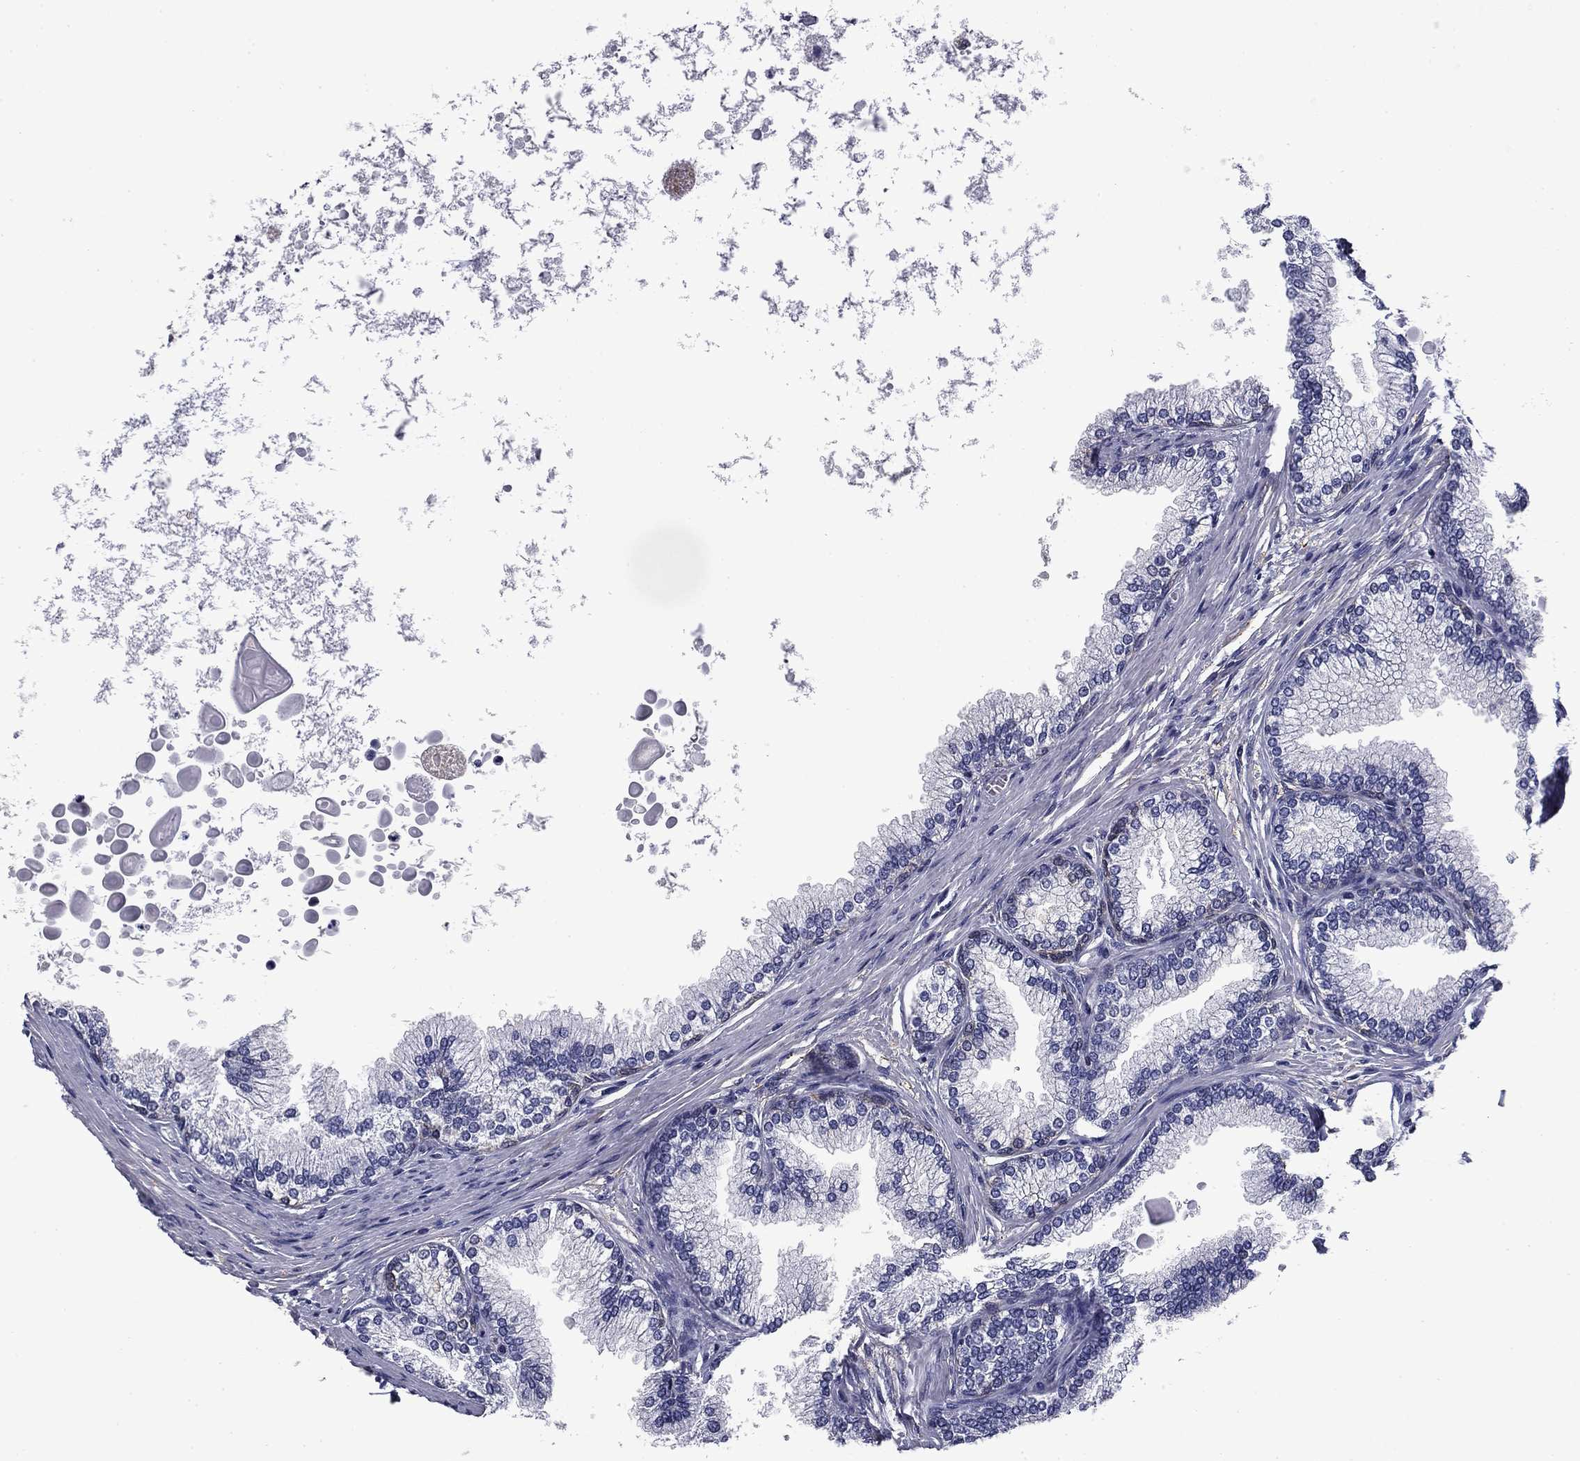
{"staining": {"intensity": "negative", "quantity": "none", "location": "none"}, "tissue": "prostate", "cell_type": "Glandular cells", "image_type": "normal", "snomed": [{"axis": "morphology", "description": "Normal tissue, NOS"}, {"axis": "topography", "description": "Prostate"}], "caption": "The image shows no significant expression in glandular cells of prostate.", "gene": "BCL2L14", "patient": {"sex": "male", "age": 72}}